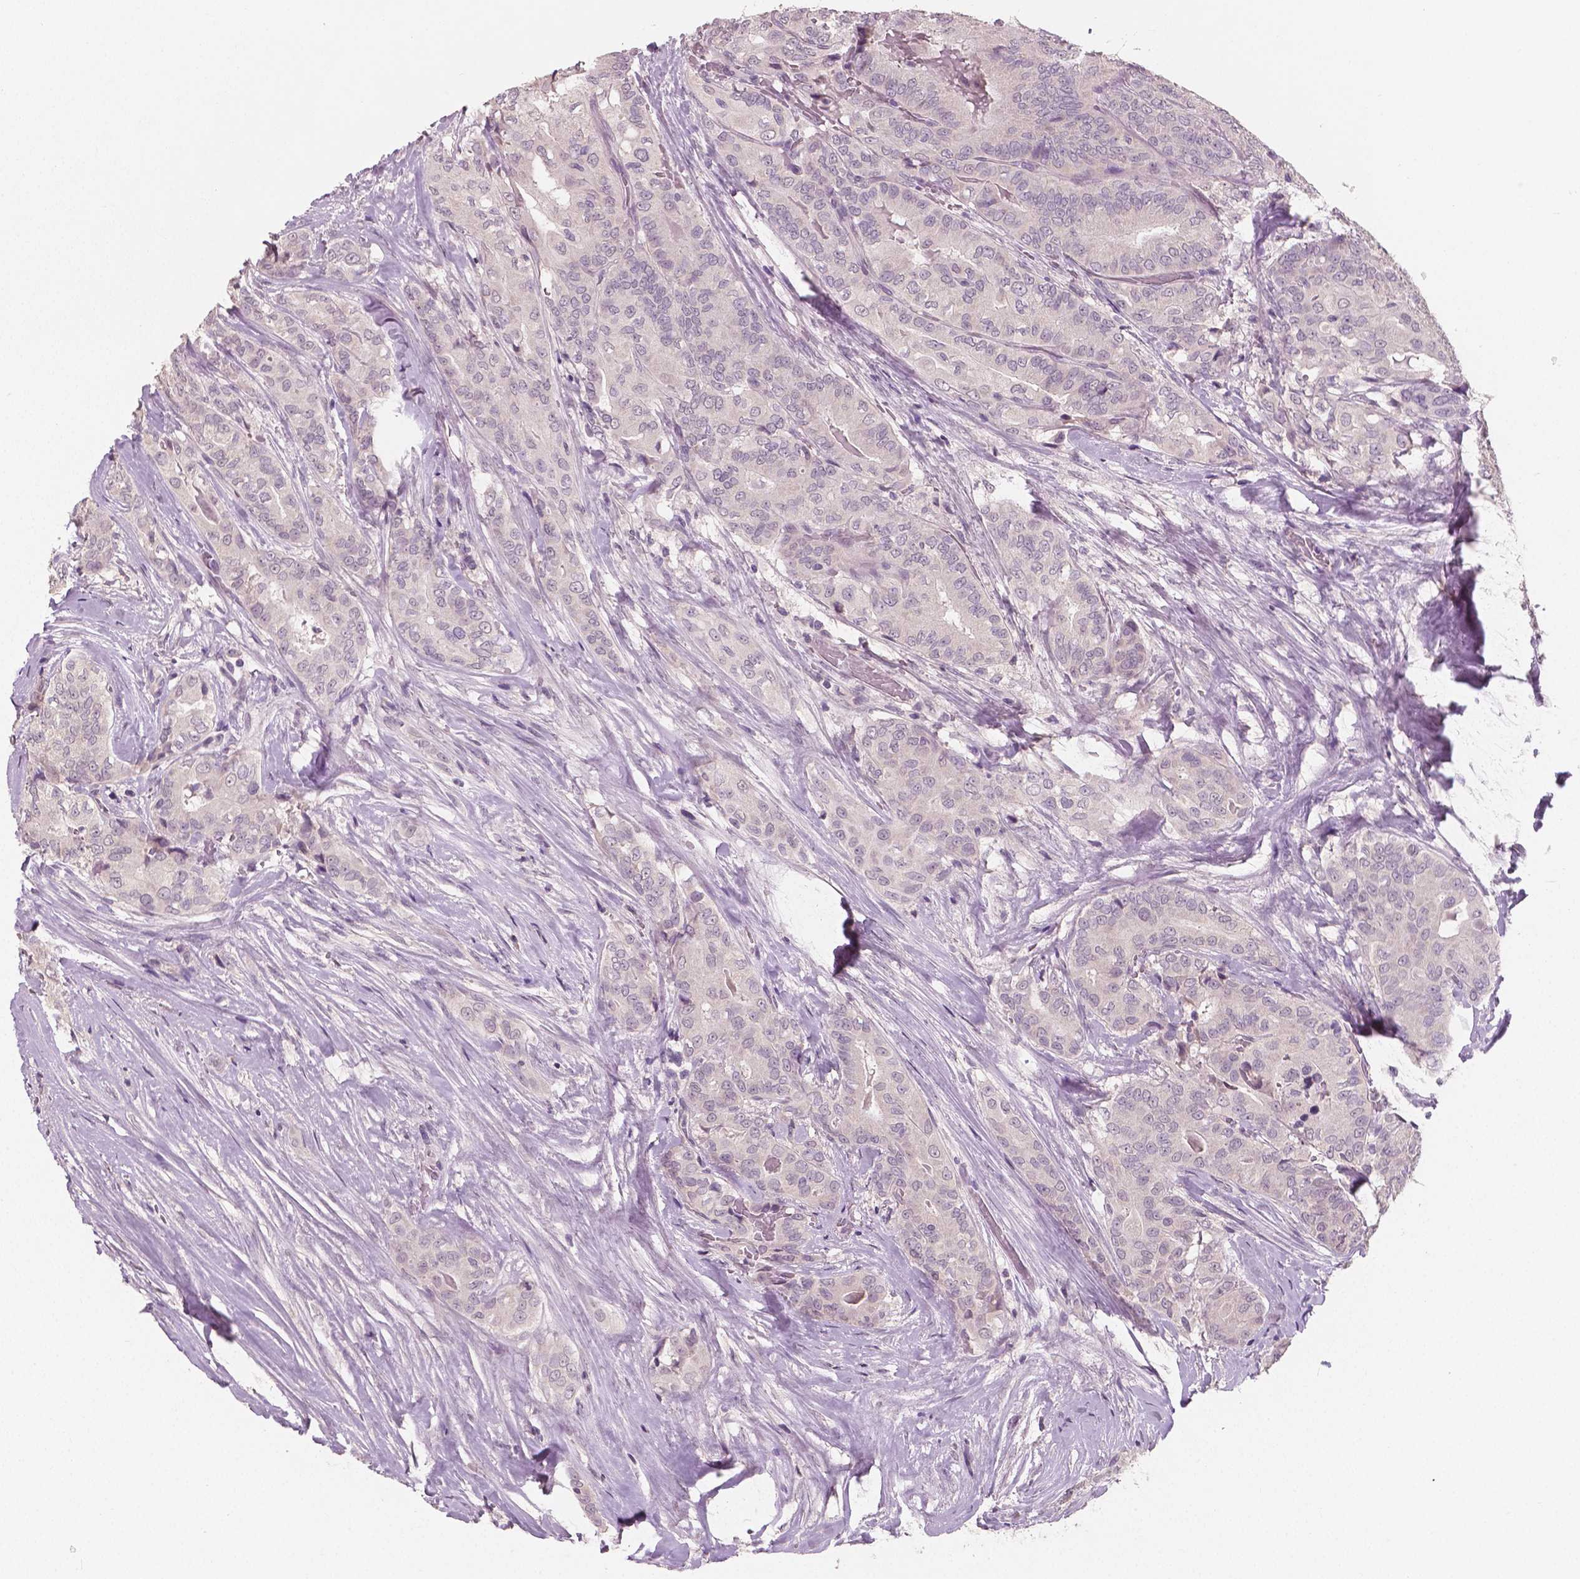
{"staining": {"intensity": "negative", "quantity": "none", "location": "none"}, "tissue": "thyroid cancer", "cell_type": "Tumor cells", "image_type": "cancer", "snomed": [{"axis": "morphology", "description": "Papillary adenocarcinoma, NOS"}, {"axis": "topography", "description": "Thyroid gland"}], "caption": "DAB (3,3'-diaminobenzidine) immunohistochemical staining of papillary adenocarcinoma (thyroid) demonstrates no significant staining in tumor cells.", "gene": "RNASE7", "patient": {"sex": "male", "age": 61}}